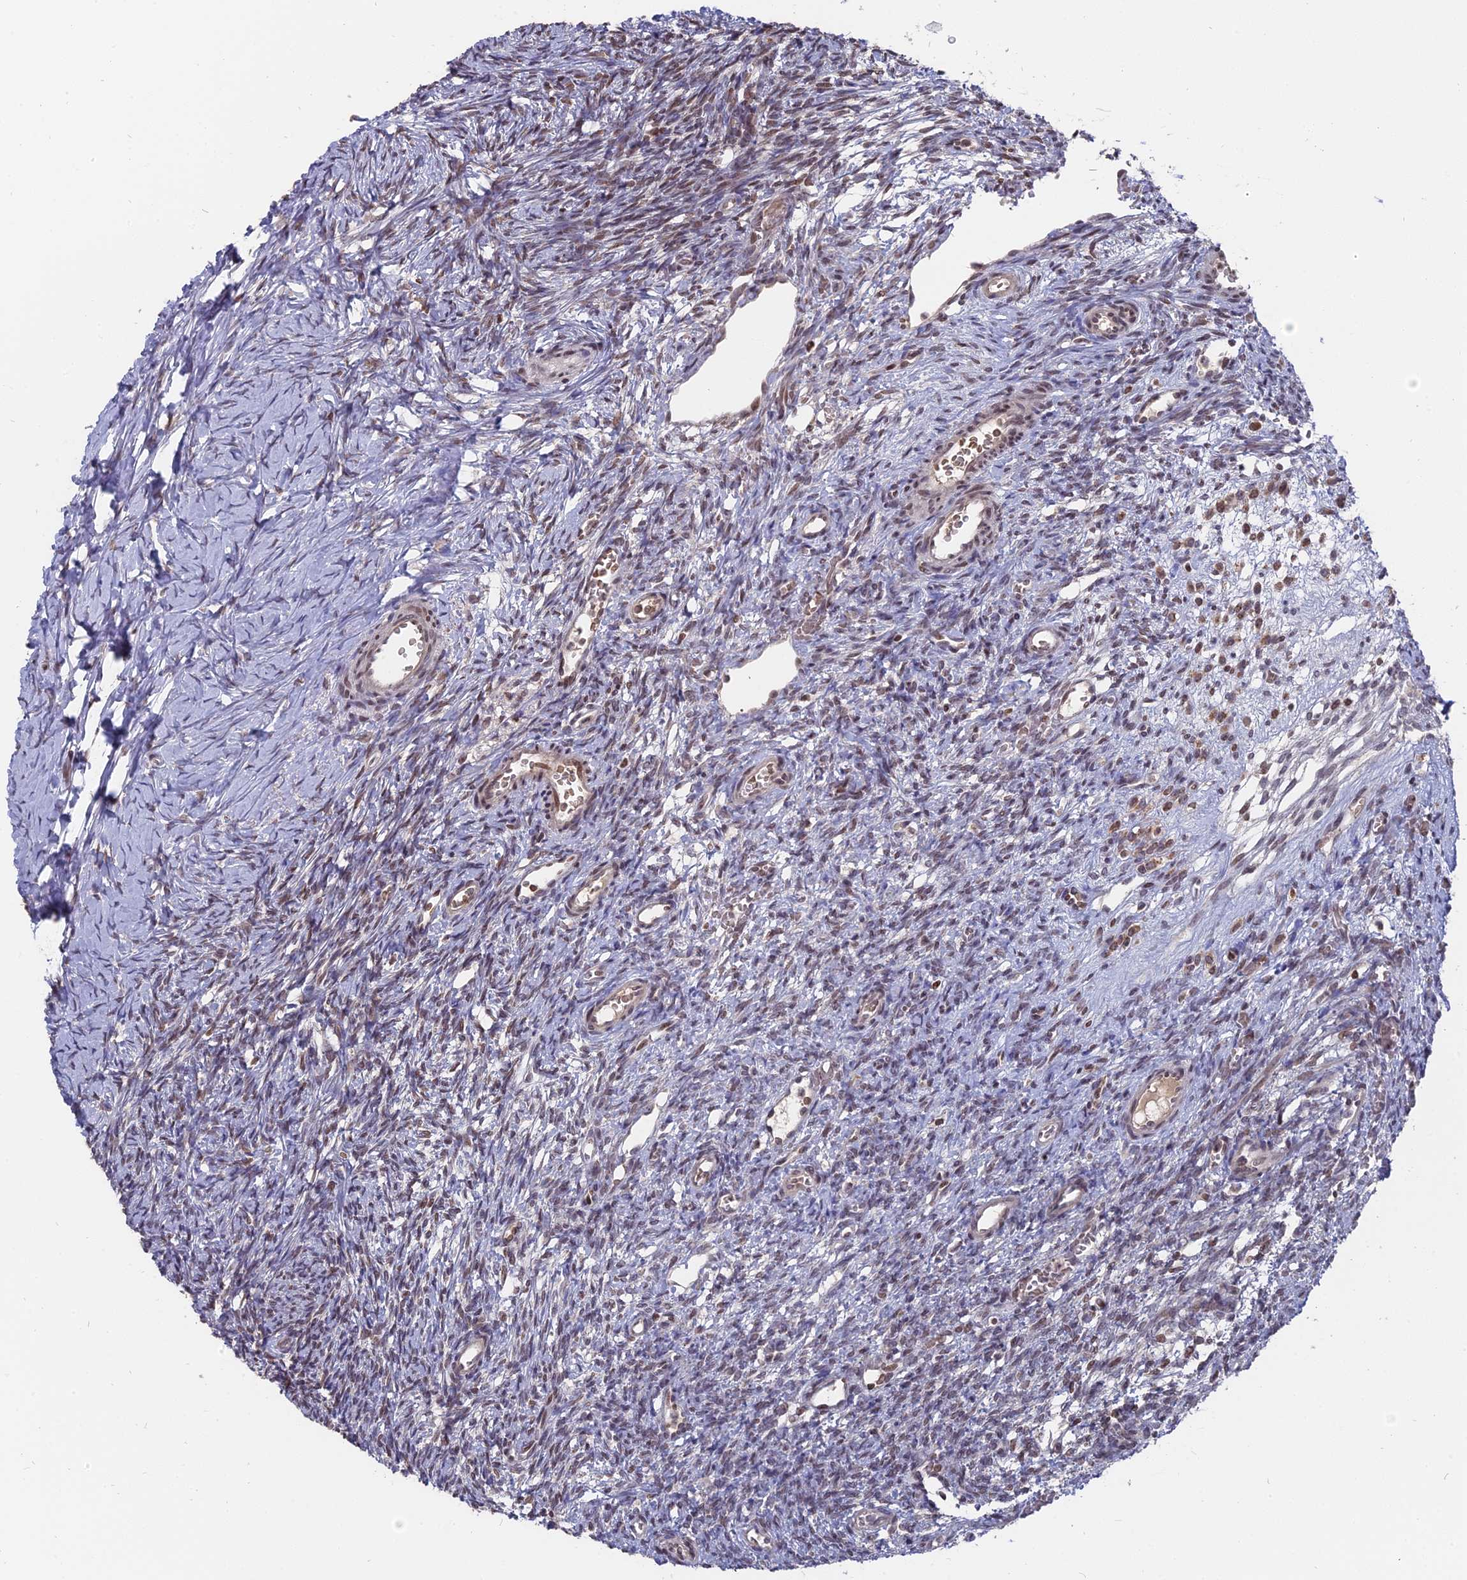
{"staining": {"intensity": "weak", "quantity": "<25%", "location": "nuclear"}, "tissue": "ovary", "cell_type": "Ovarian stroma cells", "image_type": "normal", "snomed": [{"axis": "morphology", "description": "Normal tissue, NOS"}, {"axis": "topography", "description": "Ovary"}], "caption": "Ovarian stroma cells show no significant protein positivity in normal ovary. The staining was performed using DAB (3,3'-diaminobenzidine) to visualize the protein expression in brown, while the nuclei were stained in blue with hematoxylin (Magnification: 20x).", "gene": "NR1H3", "patient": {"sex": "female", "age": 39}}